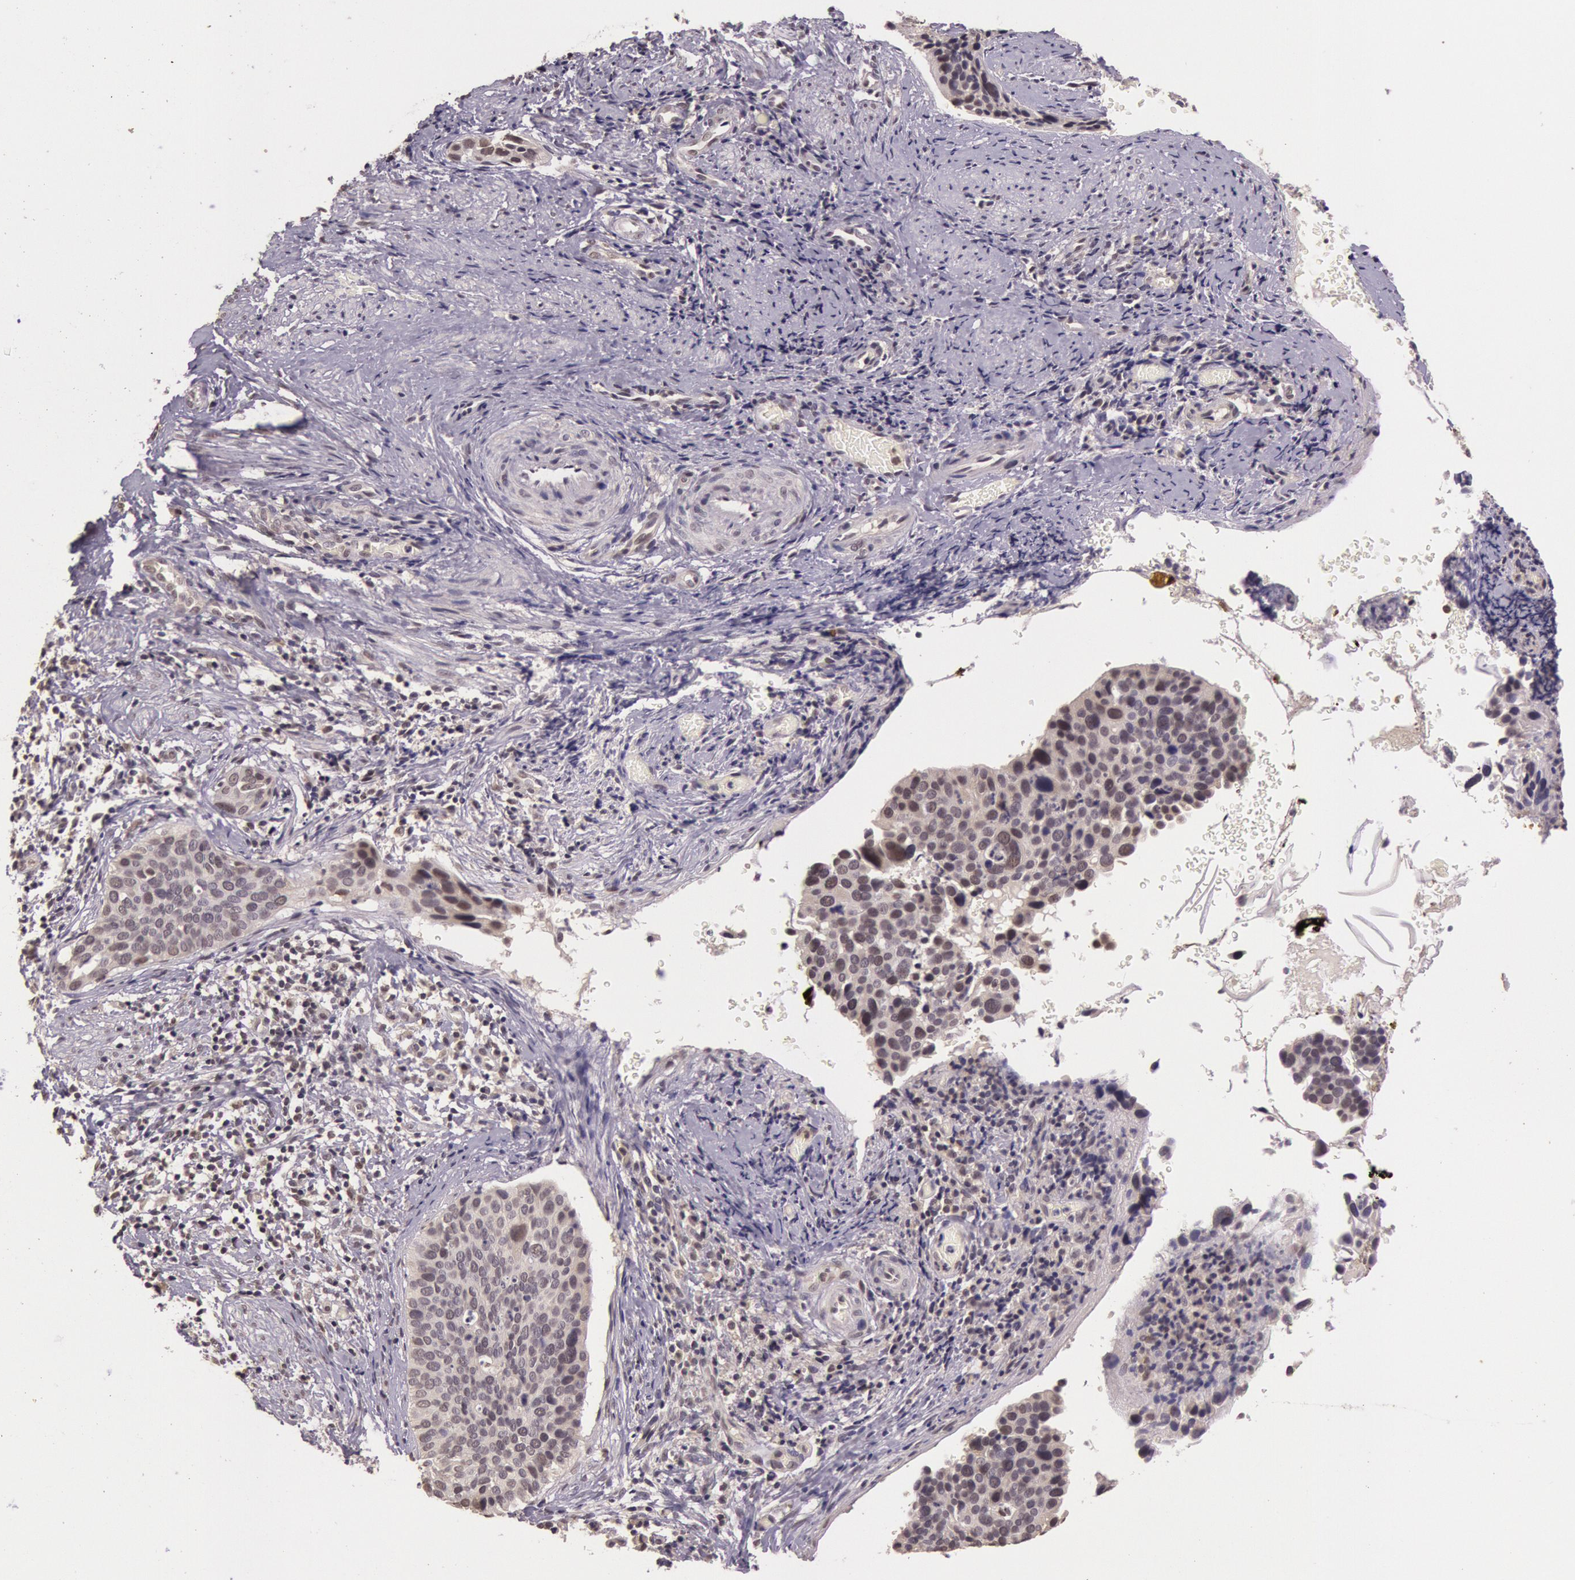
{"staining": {"intensity": "weak", "quantity": "<25%", "location": "nuclear"}, "tissue": "cervical cancer", "cell_type": "Tumor cells", "image_type": "cancer", "snomed": [{"axis": "morphology", "description": "Squamous cell carcinoma, NOS"}, {"axis": "topography", "description": "Cervix"}], "caption": "IHC micrograph of squamous cell carcinoma (cervical) stained for a protein (brown), which shows no staining in tumor cells.", "gene": "RTL10", "patient": {"sex": "female", "age": 31}}